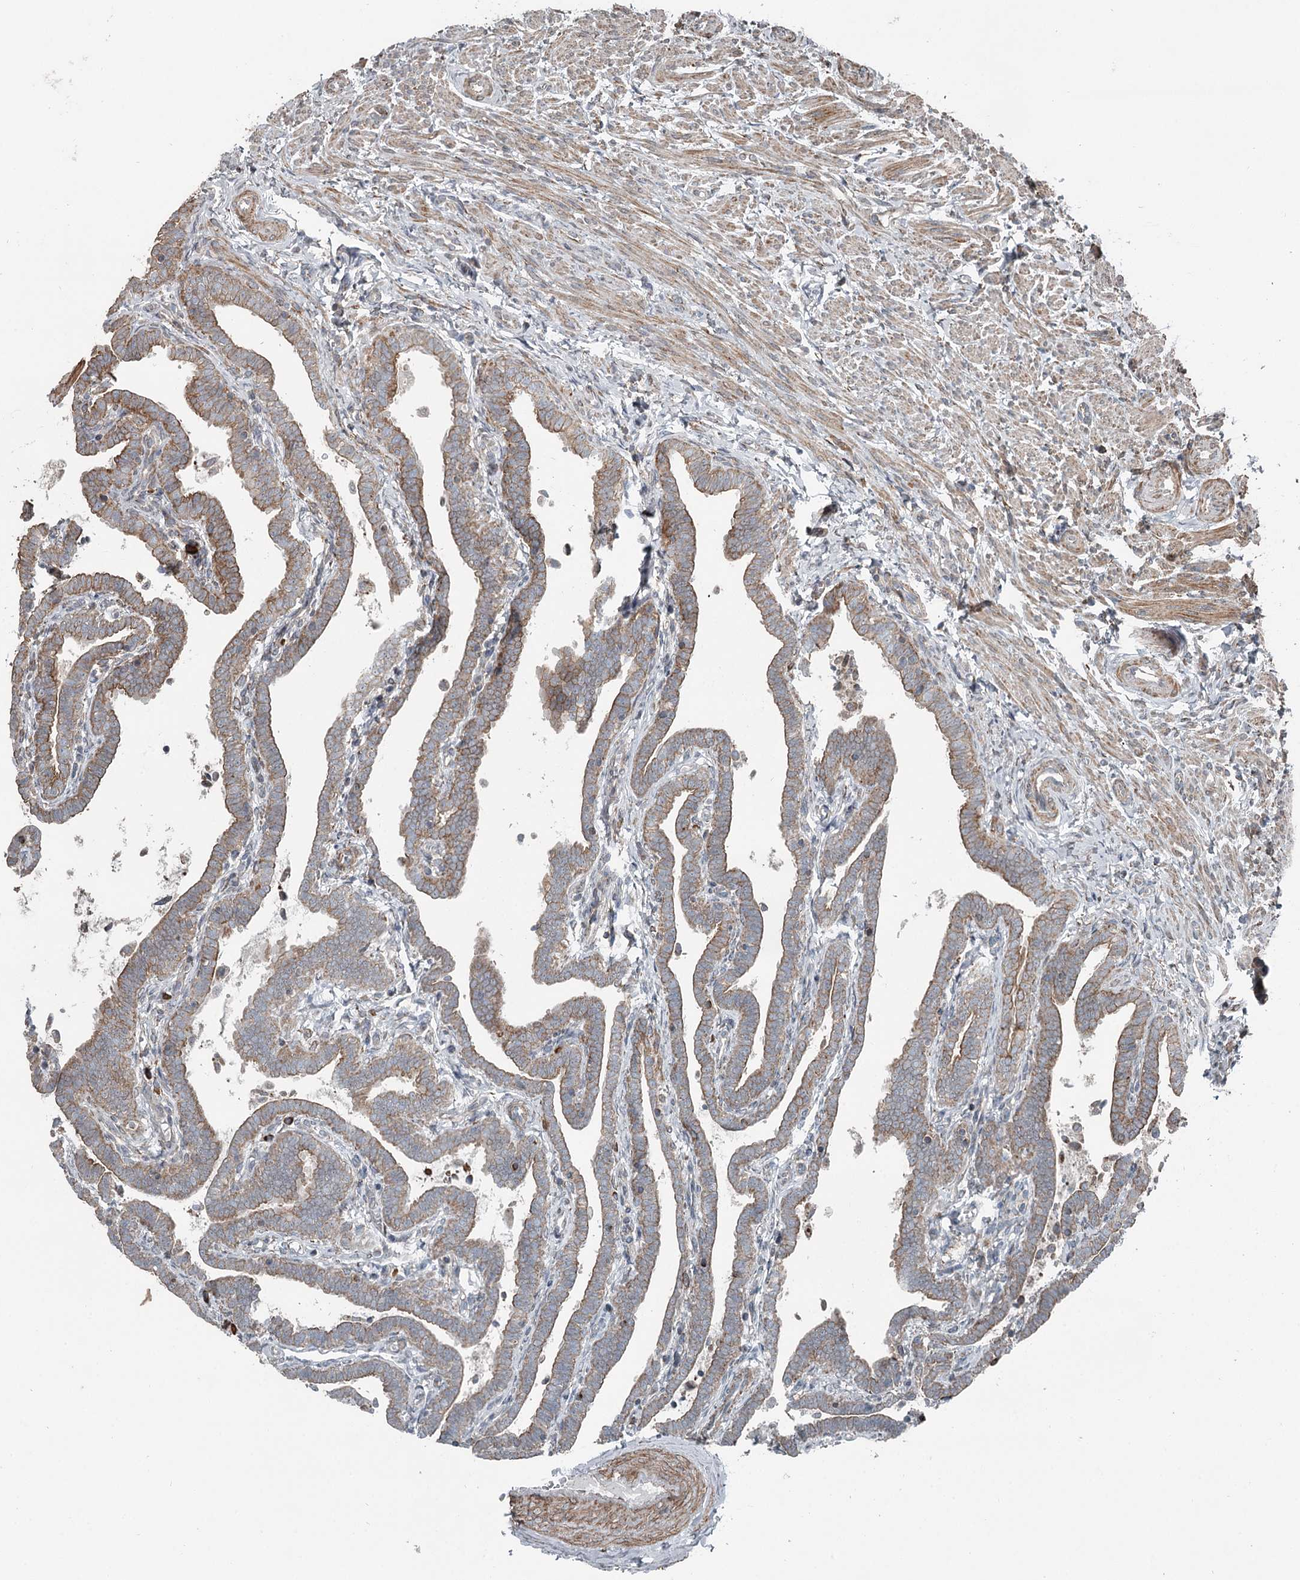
{"staining": {"intensity": "moderate", "quantity": ">75%", "location": "cytoplasmic/membranous"}, "tissue": "fallopian tube", "cell_type": "Glandular cells", "image_type": "normal", "snomed": [{"axis": "morphology", "description": "Normal tissue, NOS"}, {"axis": "topography", "description": "Fallopian tube"}], "caption": "Moderate cytoplasmic/membranous expression is appreciated in approximately >75% of glandular cells in unremarkable fallopian tube. The protein of interest is shown in brown color, while the nuclei are stained blue.", "gene": "RASSF8", "patient": {"sex": "female", "age": 36}}